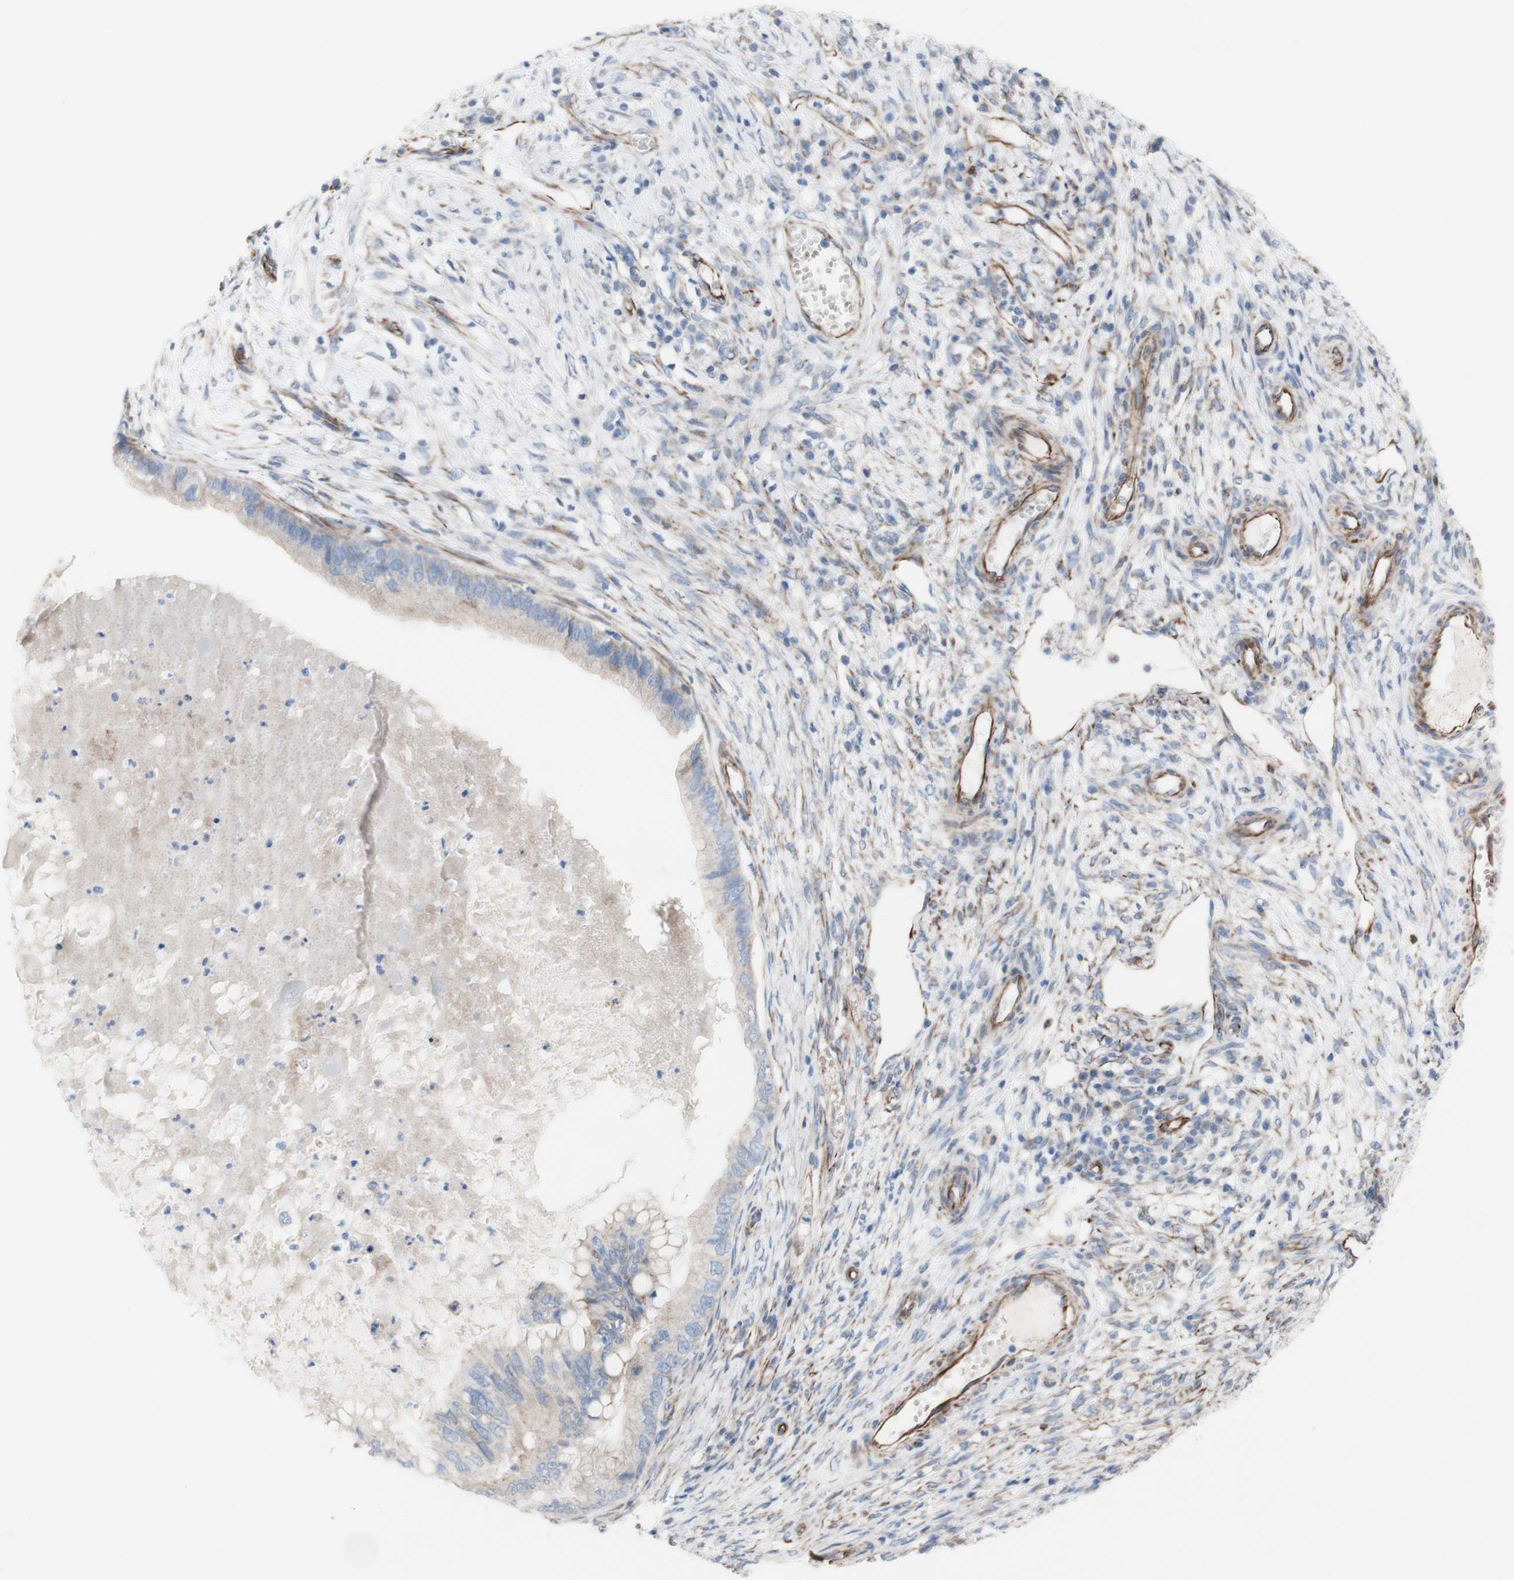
{"staining": {"intensity": "weak", "quantity": "<25%", "location": "cytoplasmic/membranous"}, "tissue": "ovarian cancer", "cell_type": "Tumor cells", "image_type": "cancer", "snomed": [{"axis": "morphology", "description": "Cystadenocarcinoma, mucinous, NOS"}, {"axis": "topography", "description": "Ovary"}], "caption": "Photomicrograph shows no significant protein positivity in tumor cells of mucinous cystadenocarcinoma (ovarian). (Brightfield microscopy of DAB immunohistochemistry (IHC) at high magnification).", "gene": "AGPAT5", "patient": {"sex": "female", "age": 80}}